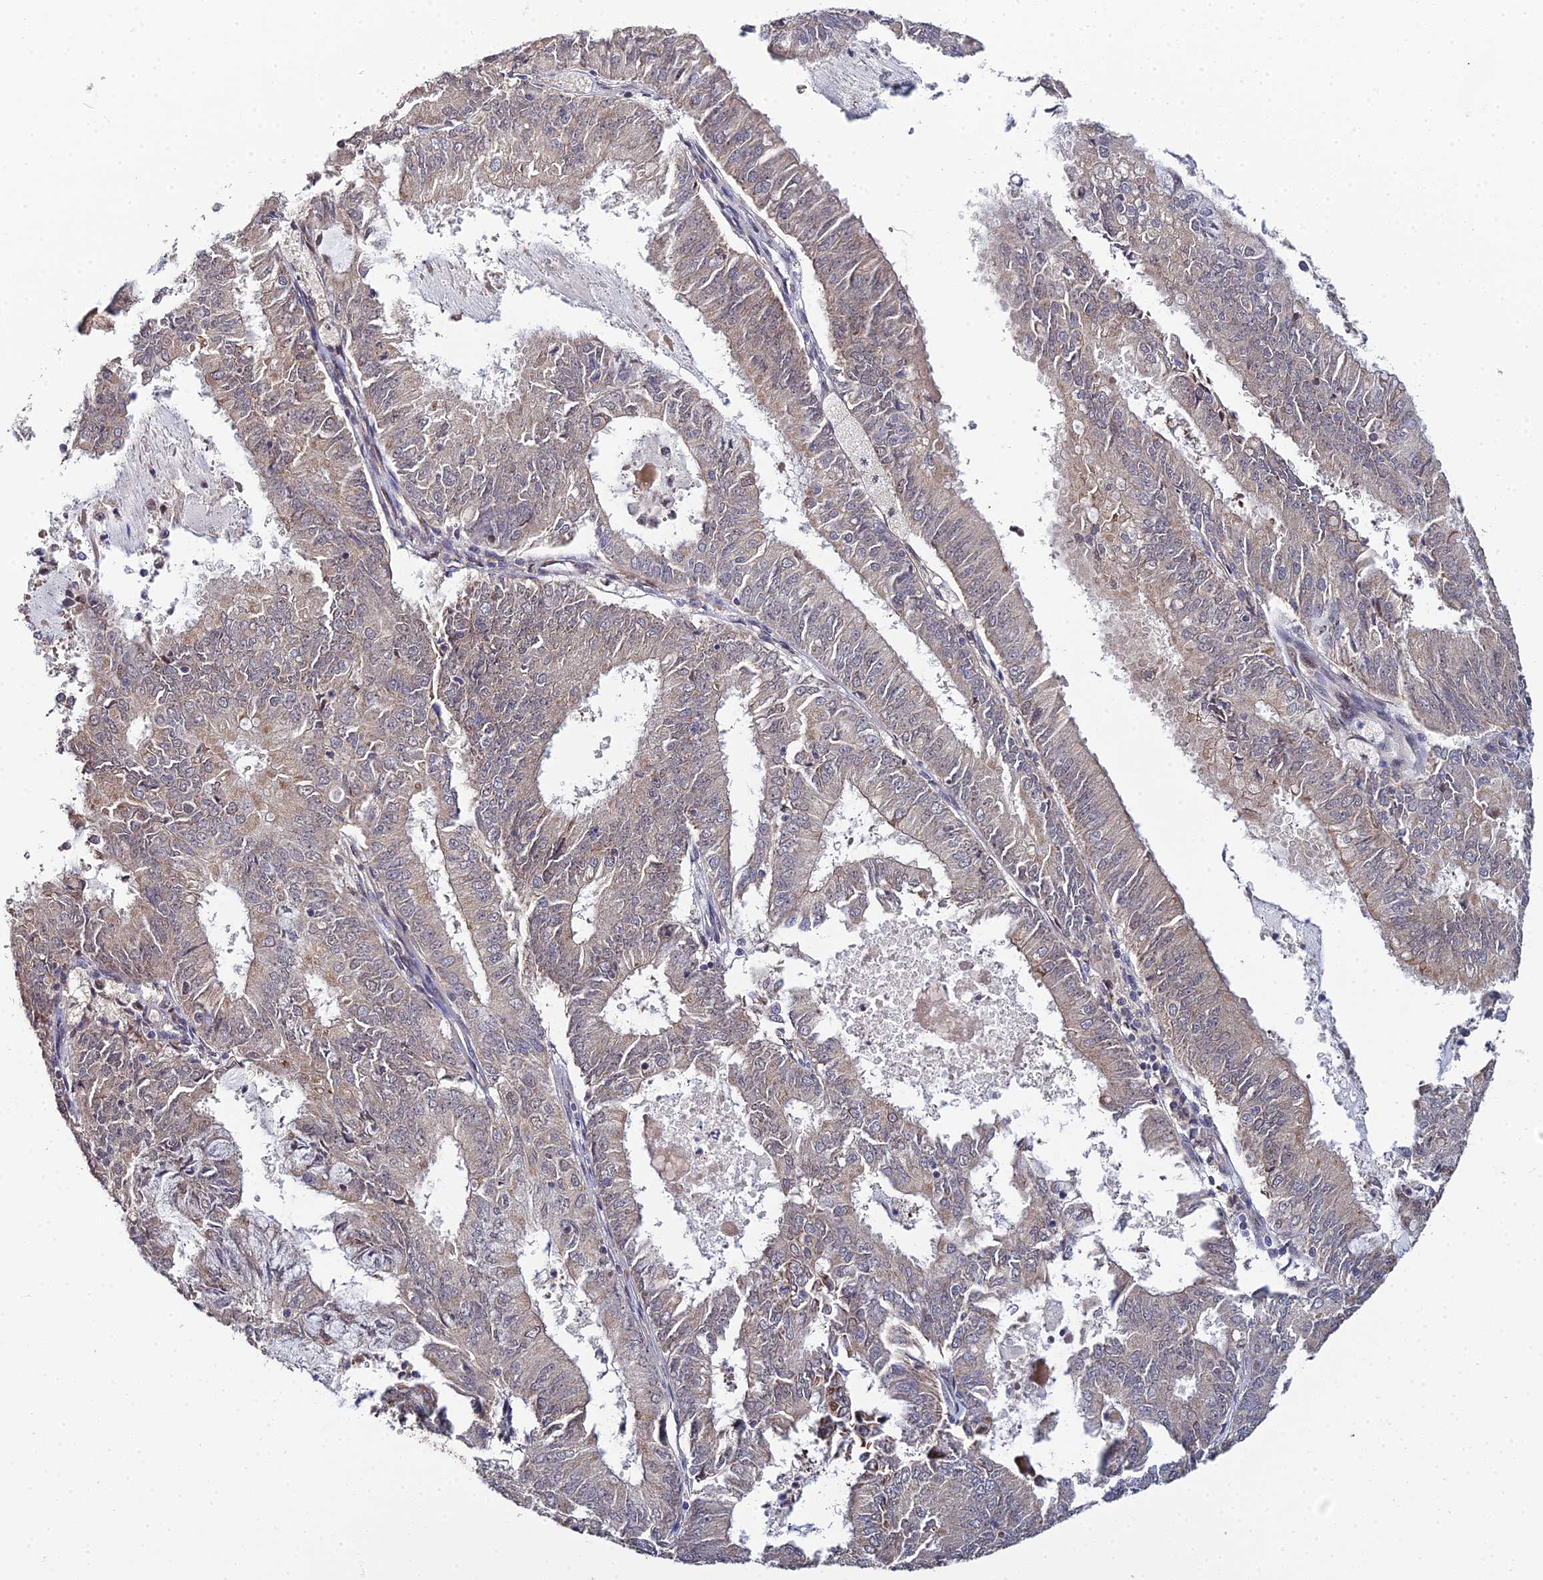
{"staining": {"intensity": "weak", "quantity": "<25%", "location": "cytoplasmic/membranous"}, "tissue": "endometrial cancer", "cell_type": "Tumor cells", "image_type": "cancer", "snomed": [{"axis": "morphology", "description": "Adenocarcinoma, NOS"}, {"axis": "topography", "description": "Endometrium"}], "caption": "This is an IHC photomicrograph of endometrial adenocarcinoma. There is no positivity in tumor cells.", "gene": "ERCC5", "patient": {"sex": "female", "age": 57}}